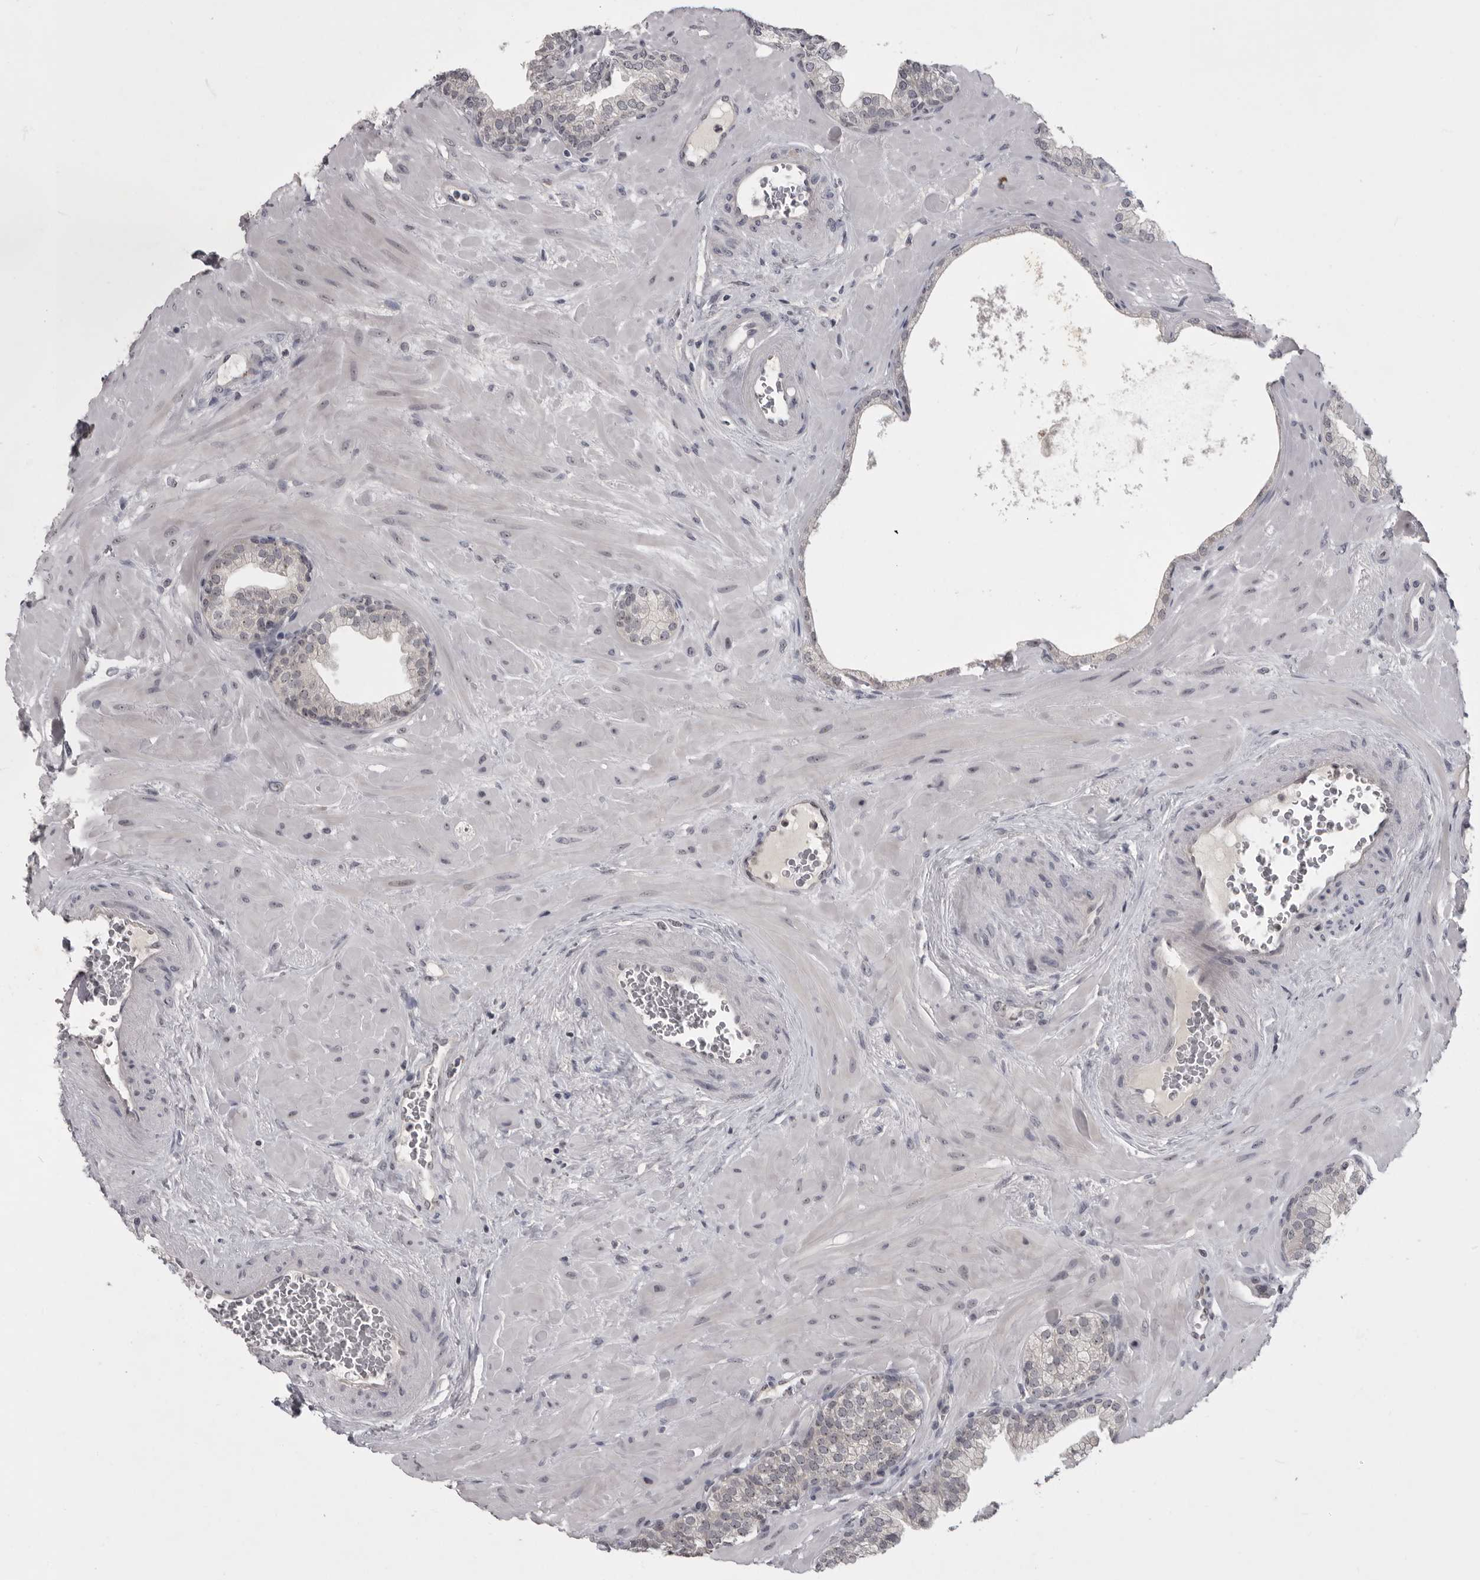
{"staining": {"intensity": "negative", "quantity": "none", "location": "none"}, "tissue": "prostate", "cell_type": "Glandular cells", "image_type": "normal", "snomed": [{"axis": "morphology", "description": "Normal tissue, NOS"}, {"axis": "morphology", "description": "Urothelial carcinoma, Low grade"}, {"axis": "topography", "description": "Urinary bladder"}, {"axis": "topography", "description": "Prostate"}], "caption": "The histopathology image shows no significant staining in glandular cells of prostate.", "gene": "MRTO4", "patient": {"sex": "male", "age": 60}}